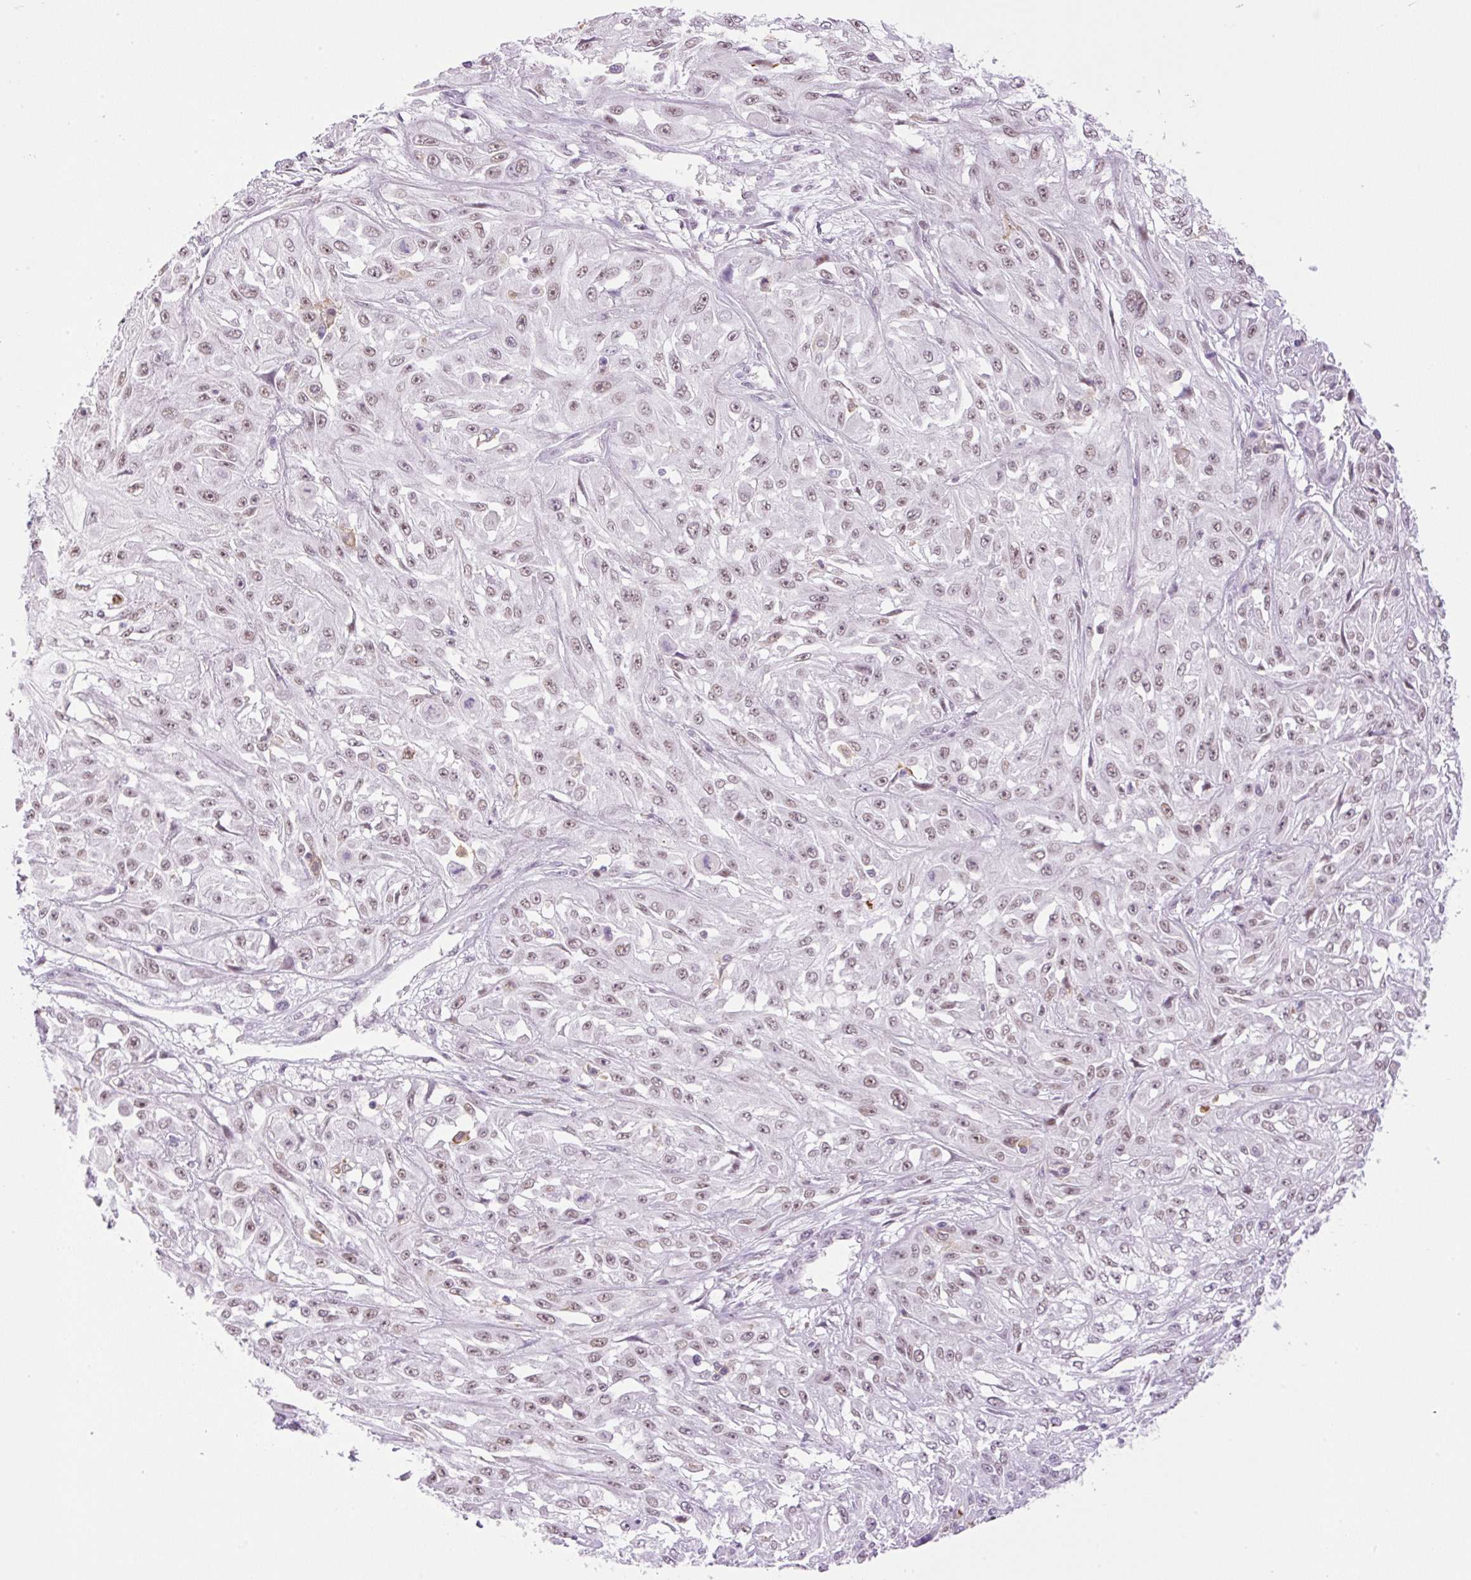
{"staining": {"intensity": "weak", "quantity": ">75%", "location": "nuclear"}, "tissue": "skin cancer", "cell_type": "Tumor cells", "image_type": "cancer", "snomed": [{"axis": "morphology", "description": "Squamous cell carcinoma, NOS"}, {"axis": "morphology", "description": "Squamous cell carcinoma, metastatic, NOS"}, {"axis": "topography", "description": "Skin"}, {"axis": "topography", "description": "Lymph node"}], "caption": "This photomicrograph displays immunohistochemistry (IHC) staining of human skin metastatic squamous cell carcinoma, with low weak nuclear positivity in approximately >75% of tumor cells.", "gene": "PALM3", "patient": {"sex": "male", "age": 75}}